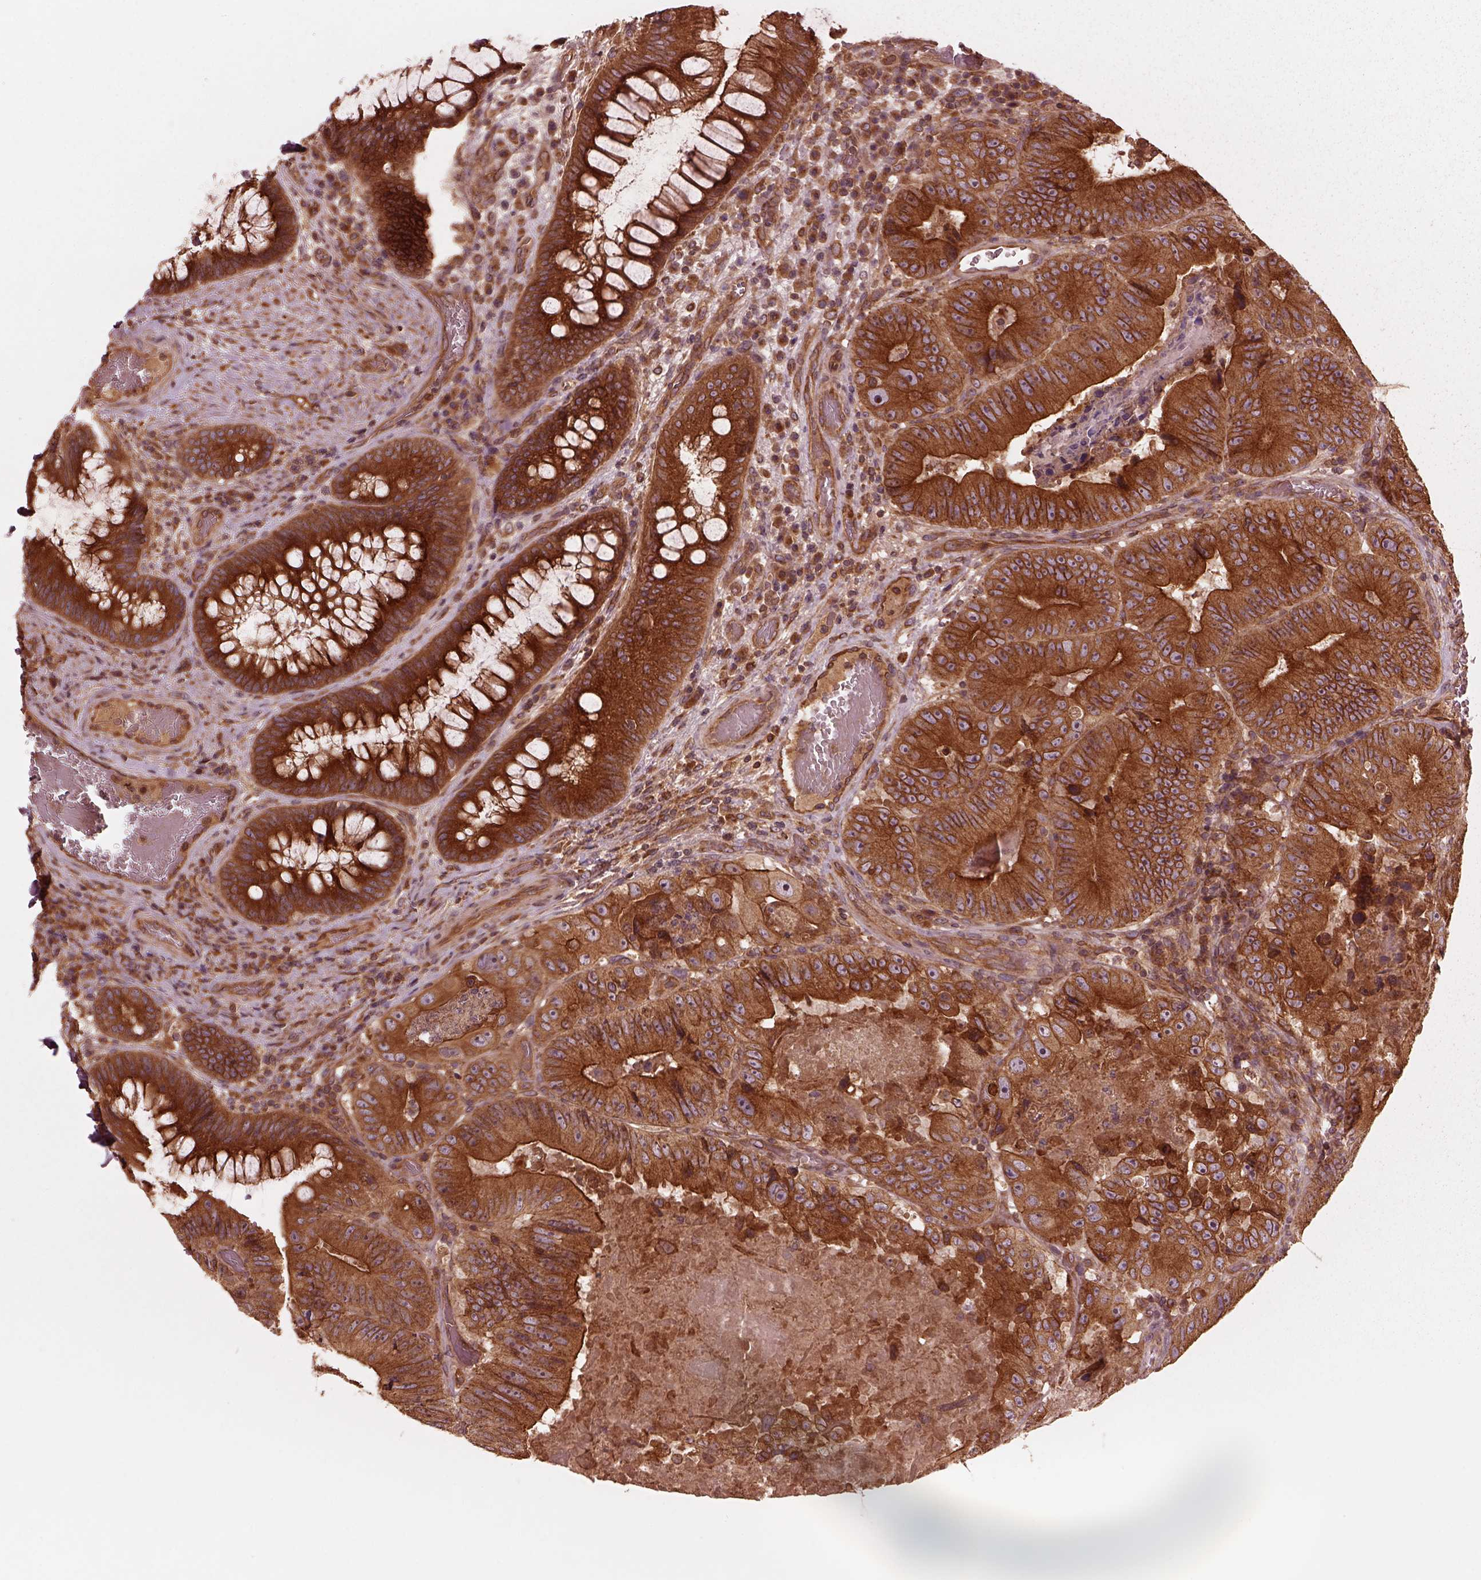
{"staining": {"intensity": "strong", "quantity": ">75%", "location": "cytoplasmic/membranous"}, "tissue": "colorectal cancer", "cell_type": "Tumor cells", "image_type": "cancer", "snomed": [{"axis": "morphology", "description": "Adenocarcinoma, NOS"}, {"axis": "topography", "description": "Colon"}], "caption": "Colorectal cancer (adenocarcinoma) was stained to show a protein in brown. There is high levels of strong cytoplasmic/membranous positivity in about >75% of tumor cells. (Stains: DAB (3,3'-diaminobenzidine) in brown, nuclei in blue, Microscopy: brightfield microscopy at high magnification).", "gene": "PIK3R2", "patient": {"sex": "female", "age": 86}}